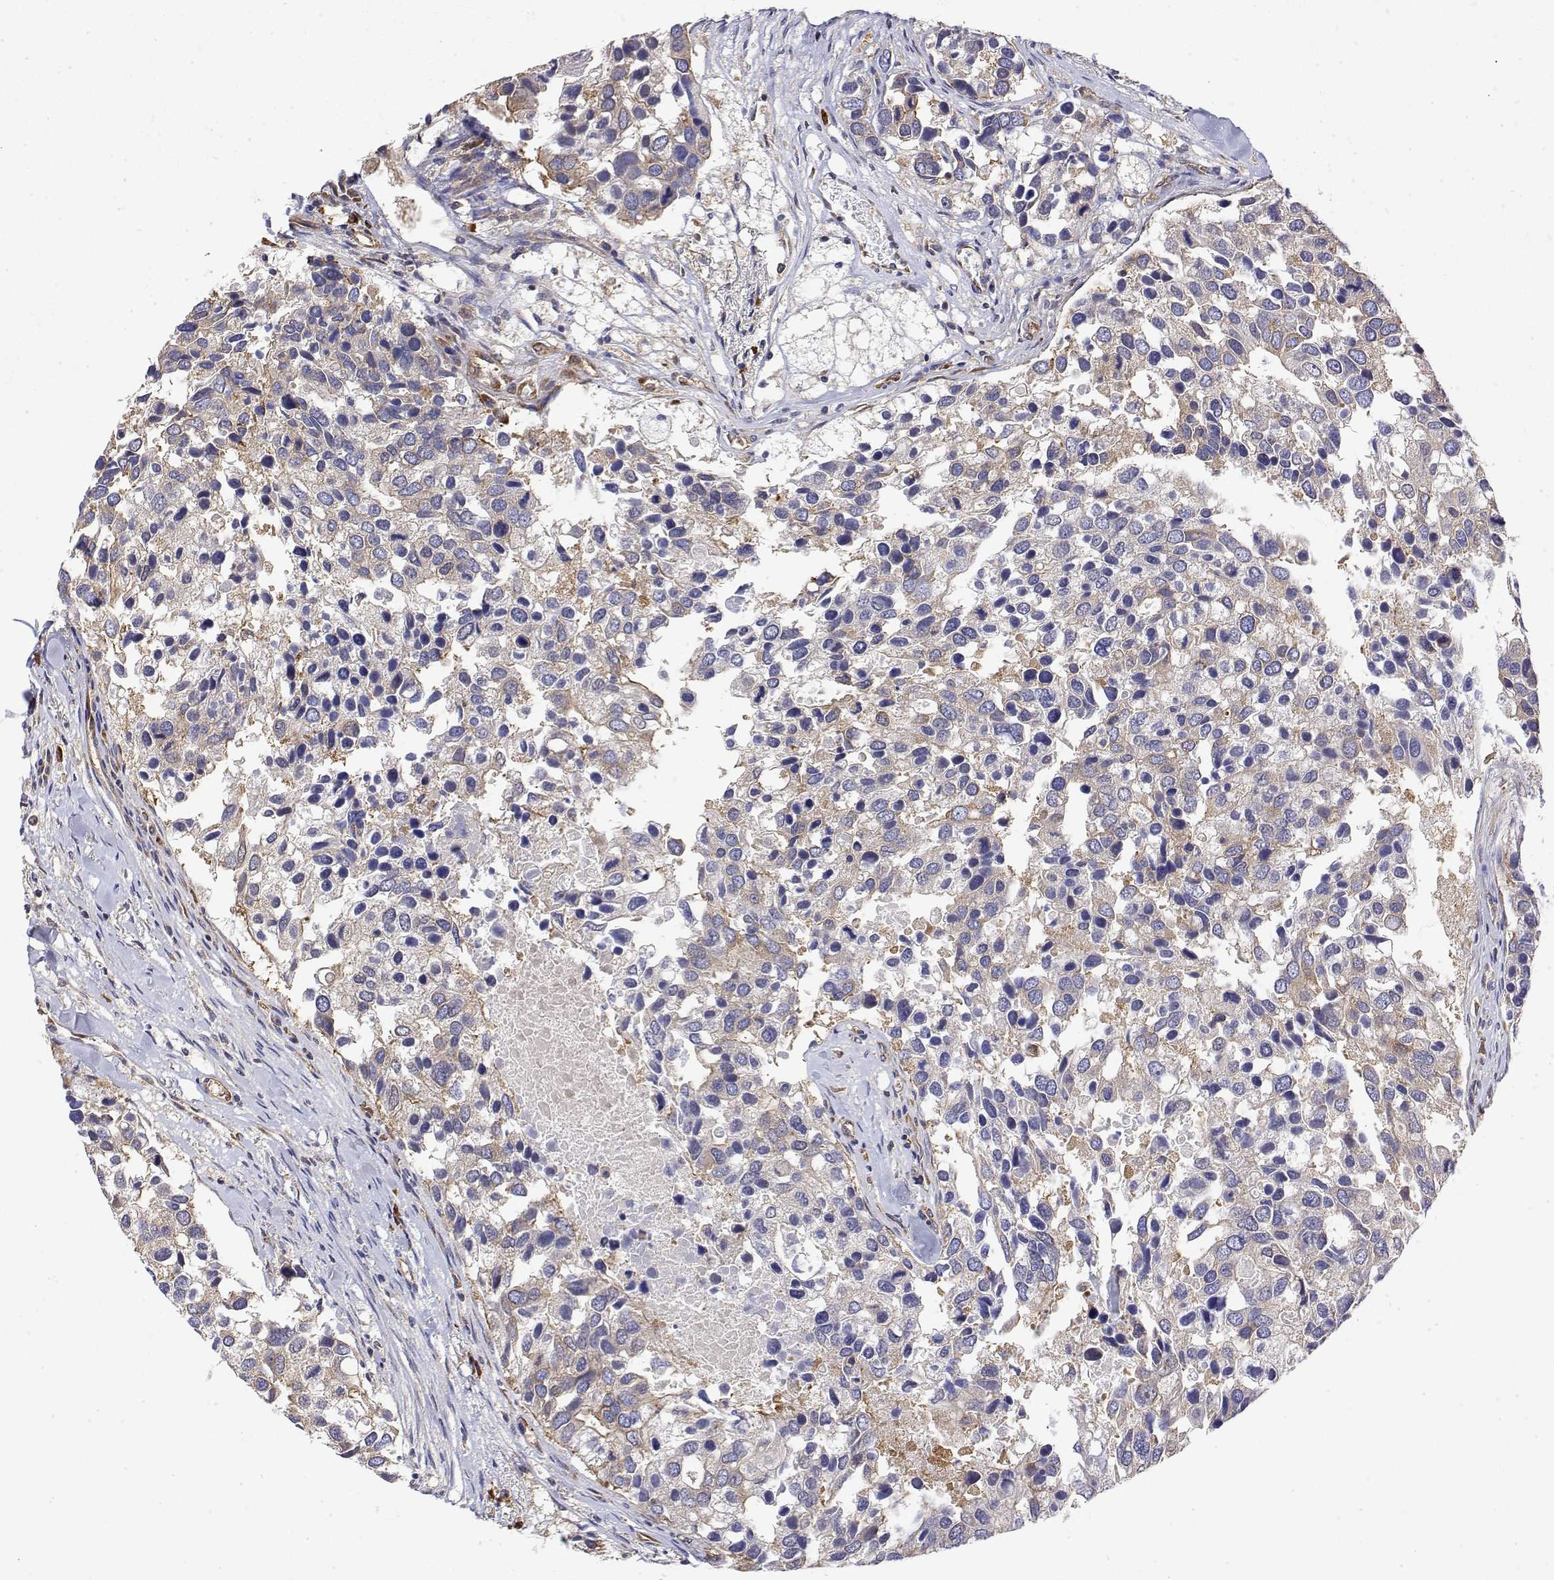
{"staining": {"intensity": "weak", "quantity": "<25%", "location": "cytoplasmic/membranous"}, "tissue": "breast cancer", "cell_type": "Tumor cells", "image_type": "cancer", "snomed": [{"axis": "morphology", "description": "Duct carcinoma"}, {"axis": "topography", "description": "Breast"}], "caption": "This is an IHC image of breast infiltrating ductal carcinoma. There is no staining in tumor cells.", "gene": "EEF1G", "patient": {"sex": "female", "age": 83}}